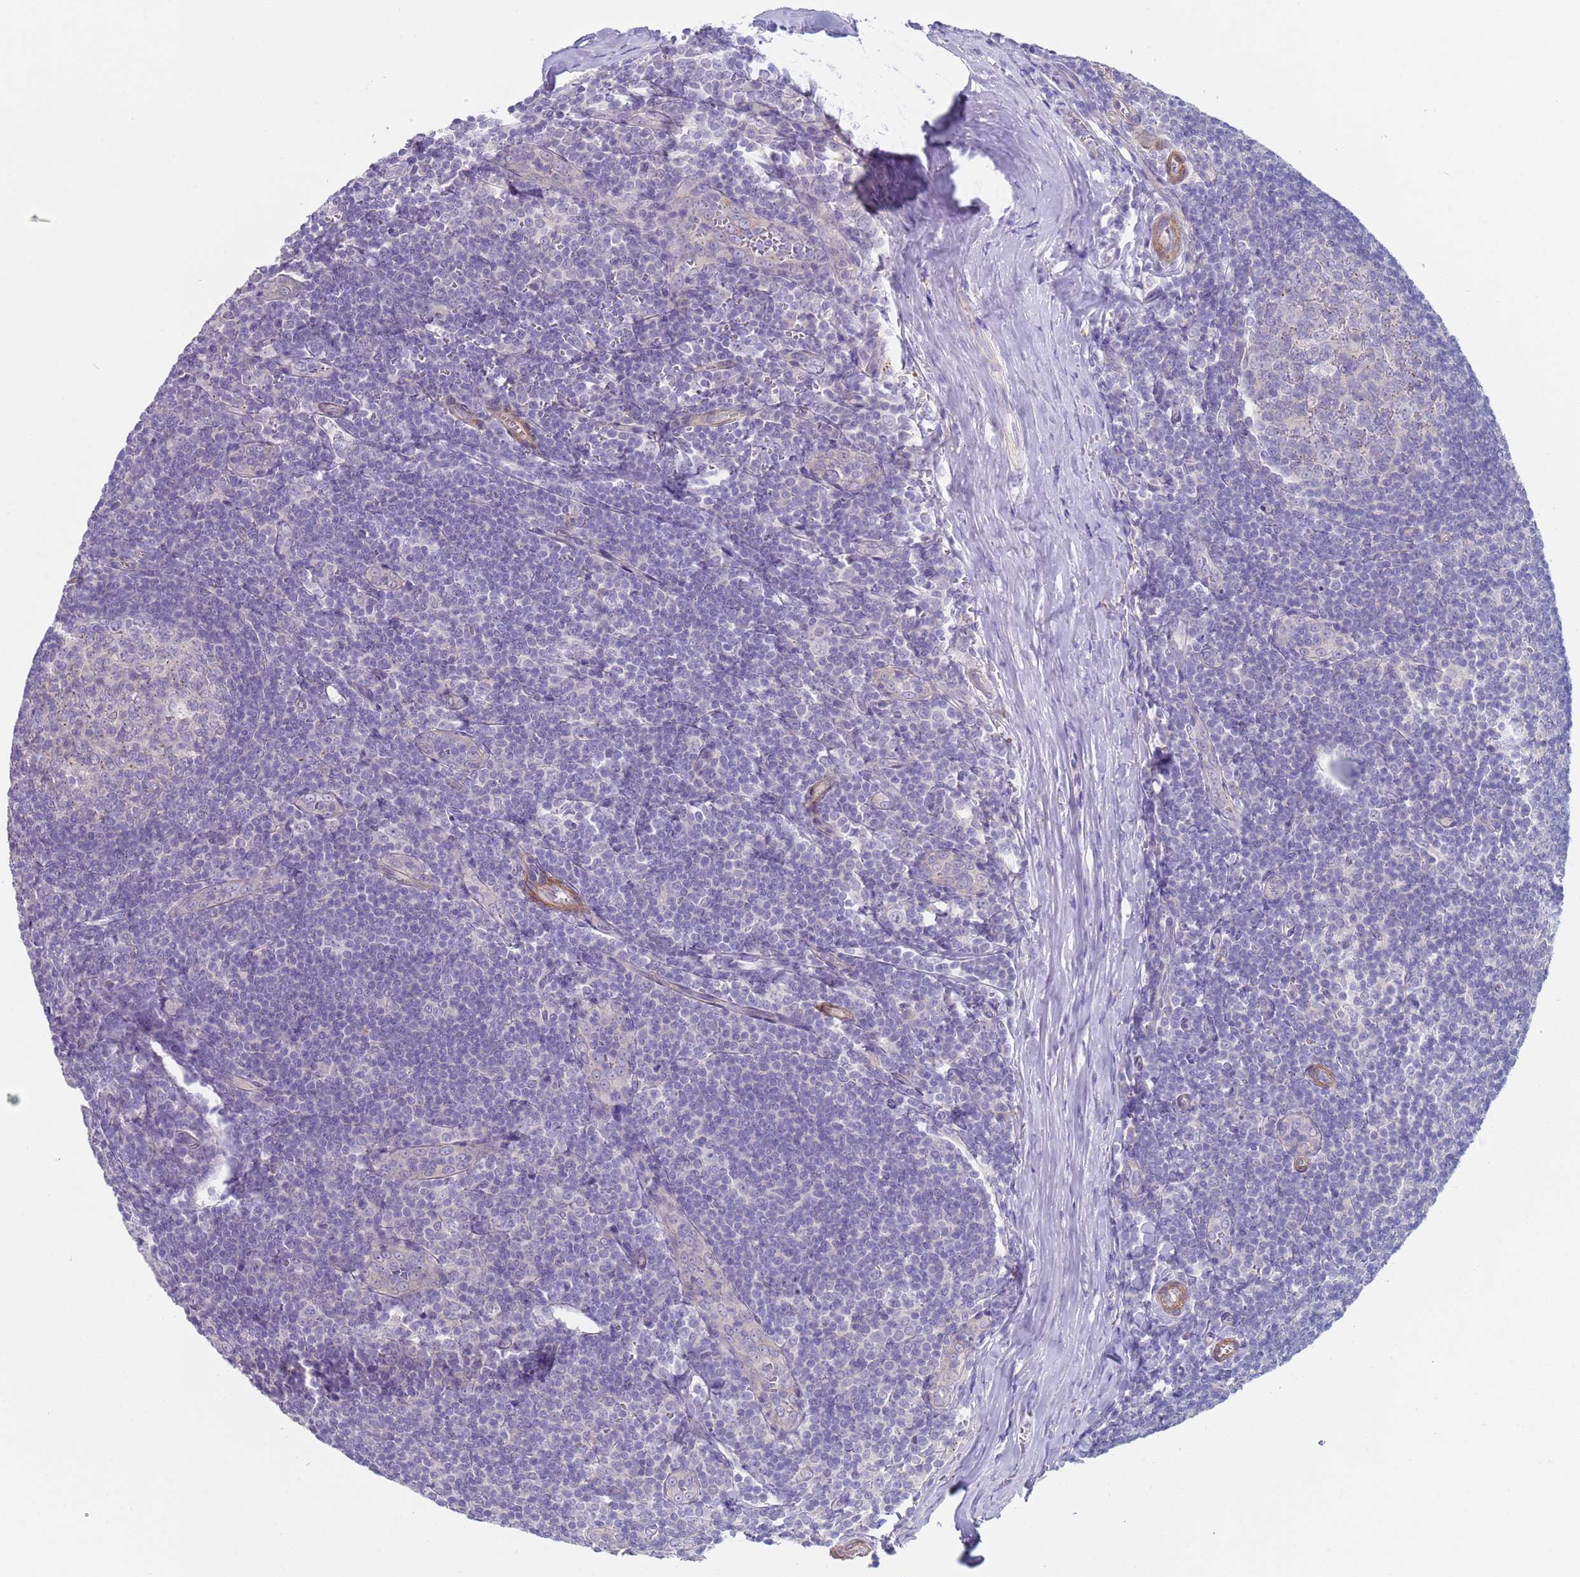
{"staining": {"intensity": "negative", "quantity": "none", "location": "none"}, "tissue": "tonsil", "cell_type": "Germinal center cells", "image_type": "normal", "snomed": [{"axis": "morphology", "description": "Normal tissue, NOS"}, {"axis": "topography", "description": "Tonsil"}], "caption": "Immunohistochemistry photomicrograph of unremarkable tonsil: tonsil stained with DAB exhibits no significant protein staining in germinal center cells. (Immunohistochemistry (ihc), brightfield microscopy, high magnification).", "gene": "KBTBD3", "patient": {"sex": "male", "age": 27}}